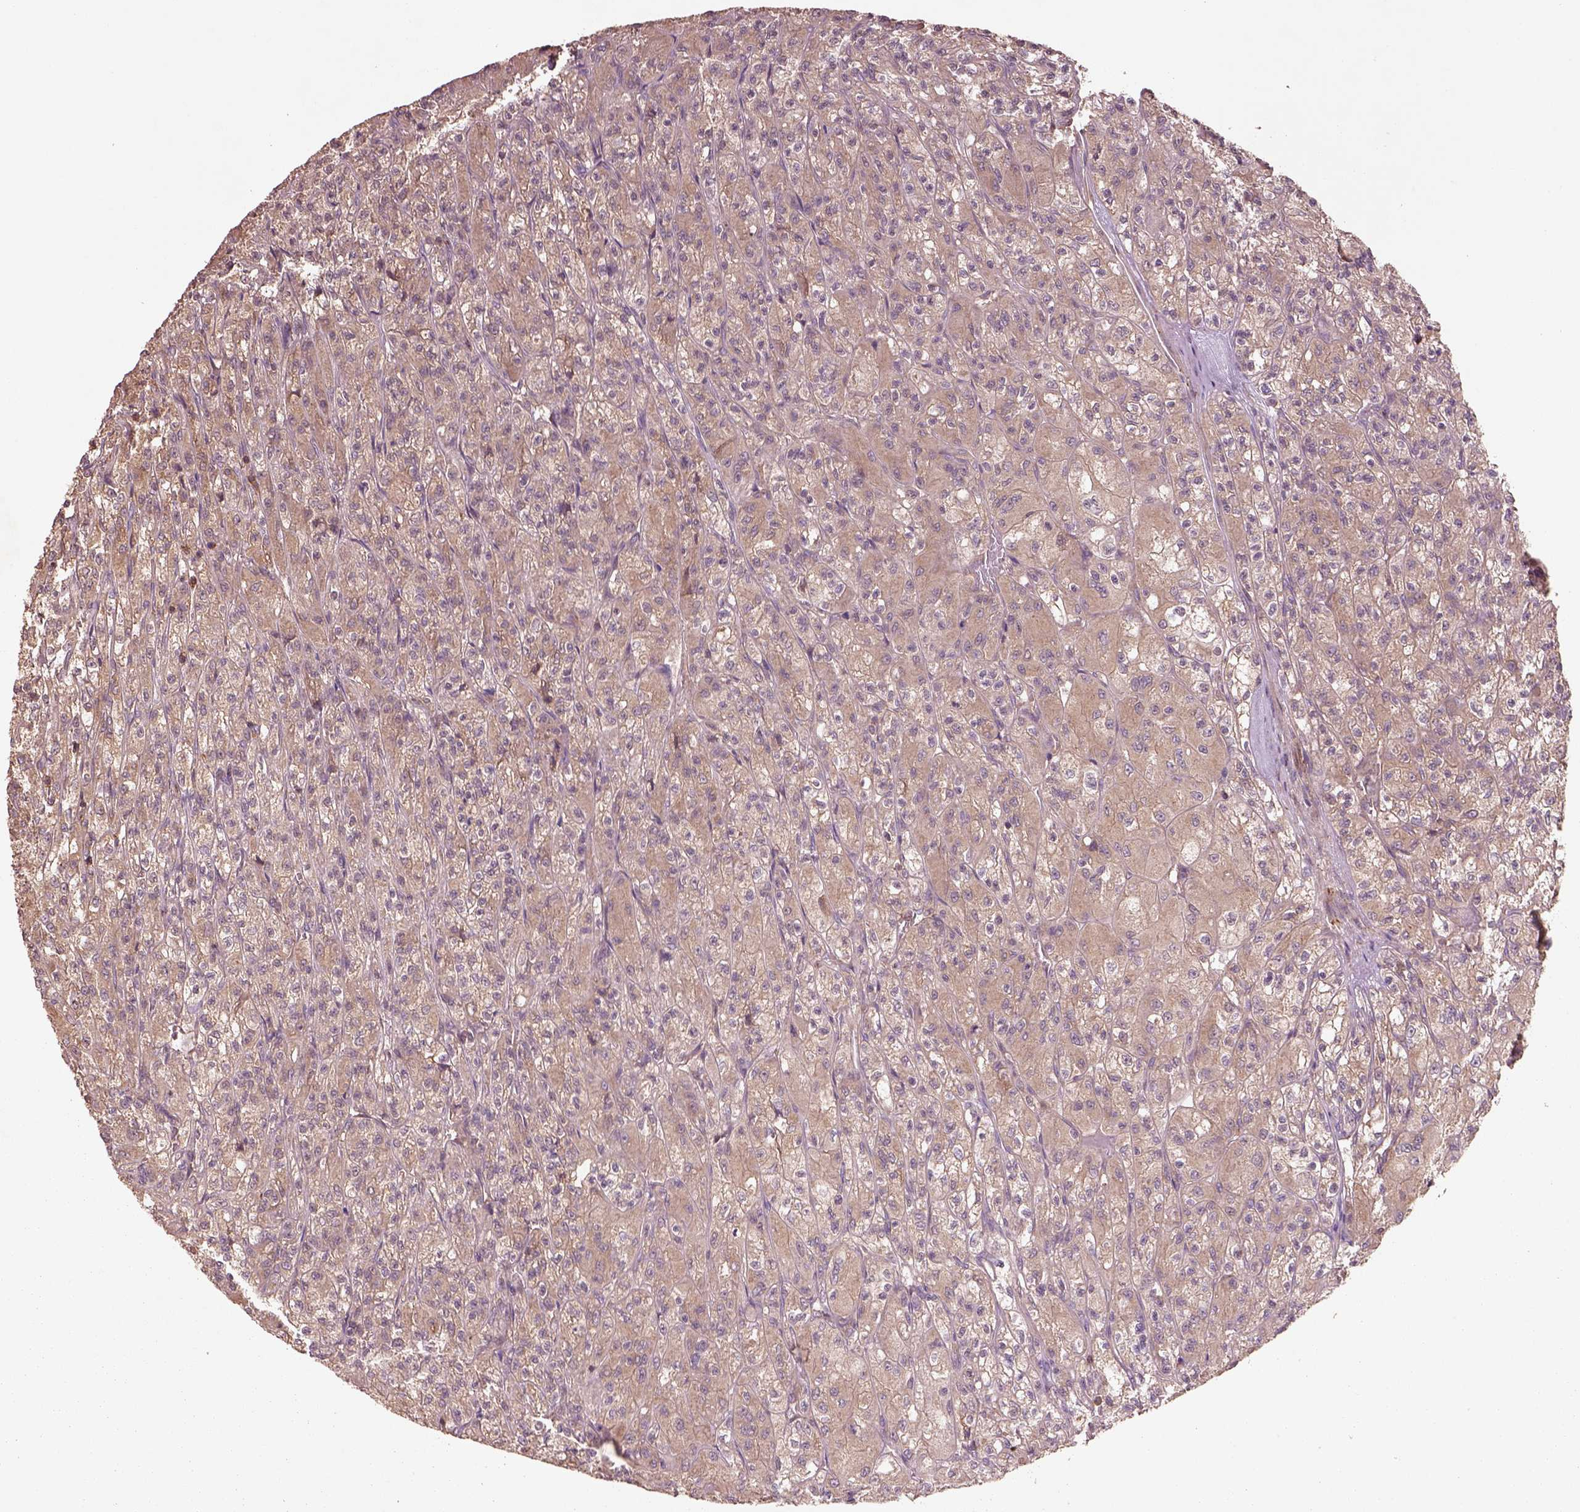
{"staining": {"intensity": "moderate", "quantity": "25%-75%", "location": "cytoplasmic/membranous"}, "tissue": "renal cancer", "cell_type": "Tumor cells", "image_type": "cancer", "snomed": [{"axis": "morphology", "description": "Adenocarcinoma, NOS"}, {"axis": "topography", "description": "Kidney"}], "caption": "High-magnification brightfield microscopy of renal cancer (adenocarcinoma) stained with DAB (3,3'-diaminobenzidine) (brown) and counterstained with hematoxylin (blue). tumor cells exhibit moderate cytoplasmic/membranous staining is appreciated in approximately25%-75% of cells.", "gene": "TRADD", "patient": {"sex": "female", "age": 70}}